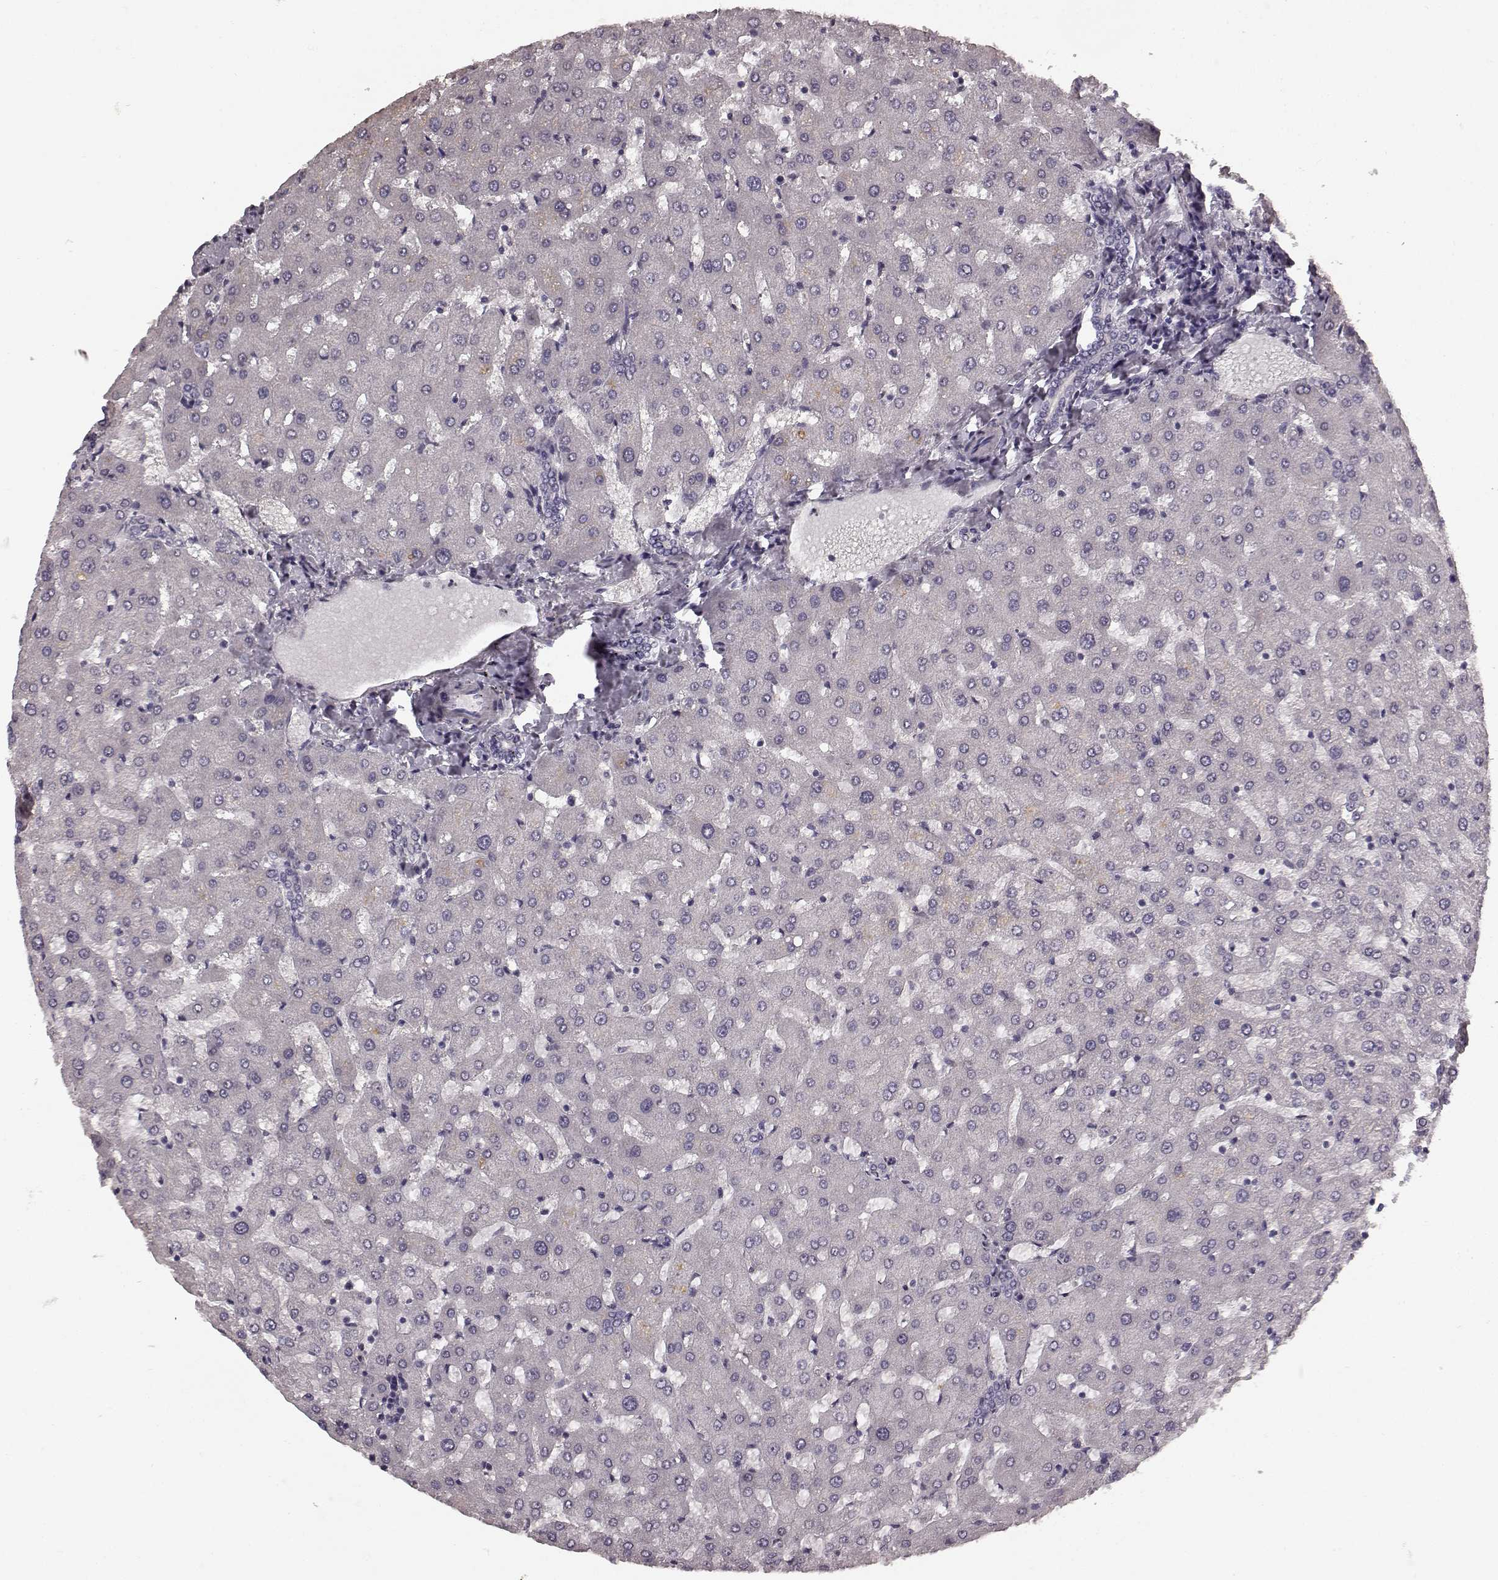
{"staining": {"intensity": "negative", "quantity": "none", "location": "none"}, "tissue": "liver", "cell_type": "Cholangiocytes", "image_type": "normal", "snomed": [{"axis": "morphology", "description": "Normal tissue, NOS"}, {"axis": "topography", "description": "Liver"}], "caption": "Cholangiocytes show no significant protein positivity in benign liver.", "gene": "RIT2", "patient": {"sex": "female", "age": 50}}